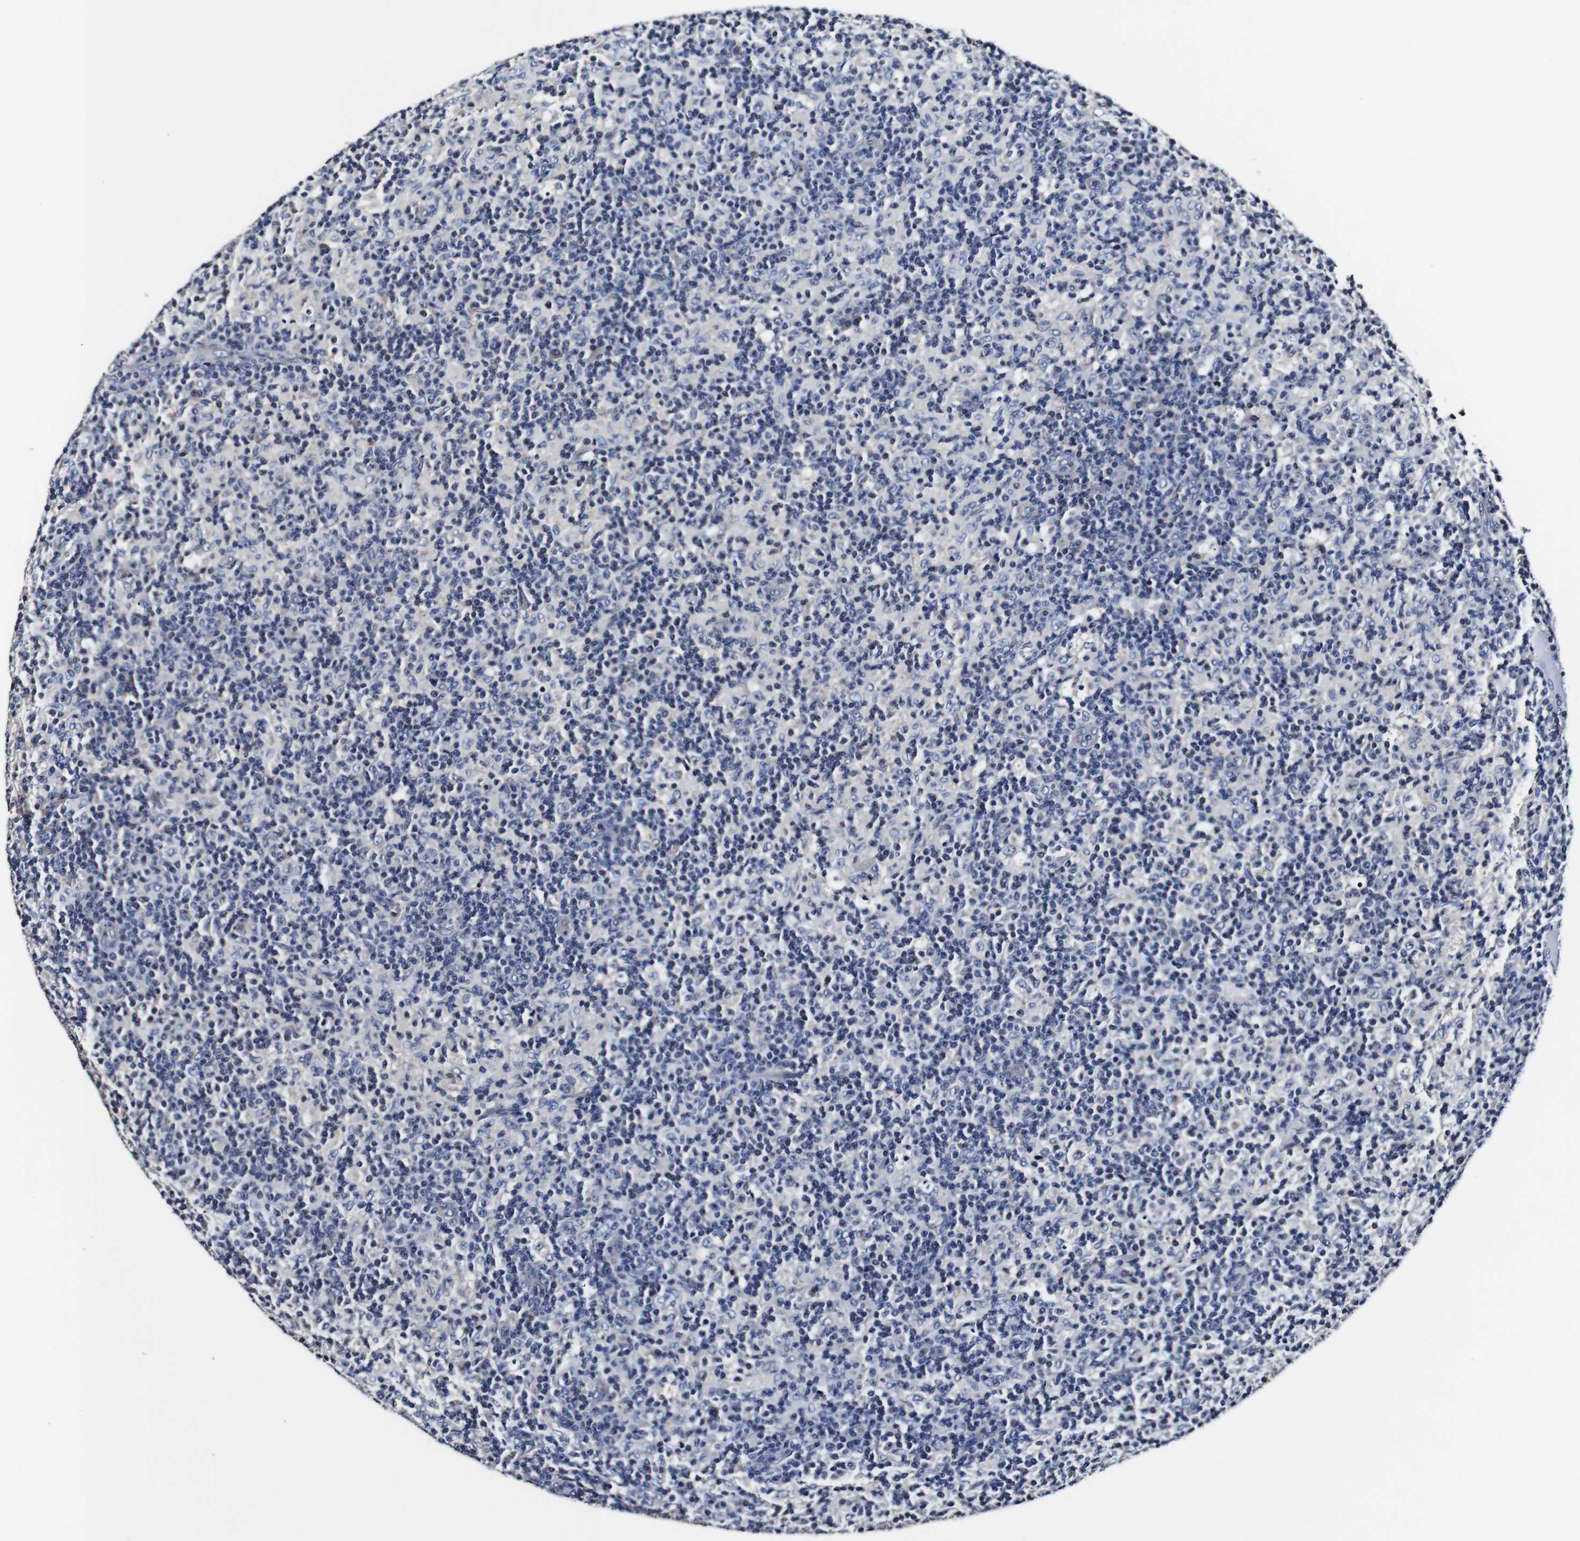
{"staining": {"intensity": "negative", "quantity": "none", "location": "none"}, "tissue": "lymph node", "cell_type": "Germinal center cells", "image_type": "normal", "snomed": [{"axis": "morphology", "description": "Normal tissue, NOS"}, {"axis": "morphology", "description": "Inflammation, NOS"}, {"axis": "topography", "description": "Lymph node"}], "caption": "IHC histopathology image of normal lymph node stained for a protein (brown), which exhibits no expression in germinal center cells. (DAB (3,3'-diaminobenzidine) immunohistochemistry, high magnification).", "gene": "PDCD6IP", "patient": {"sex": "male", "age": 55}}